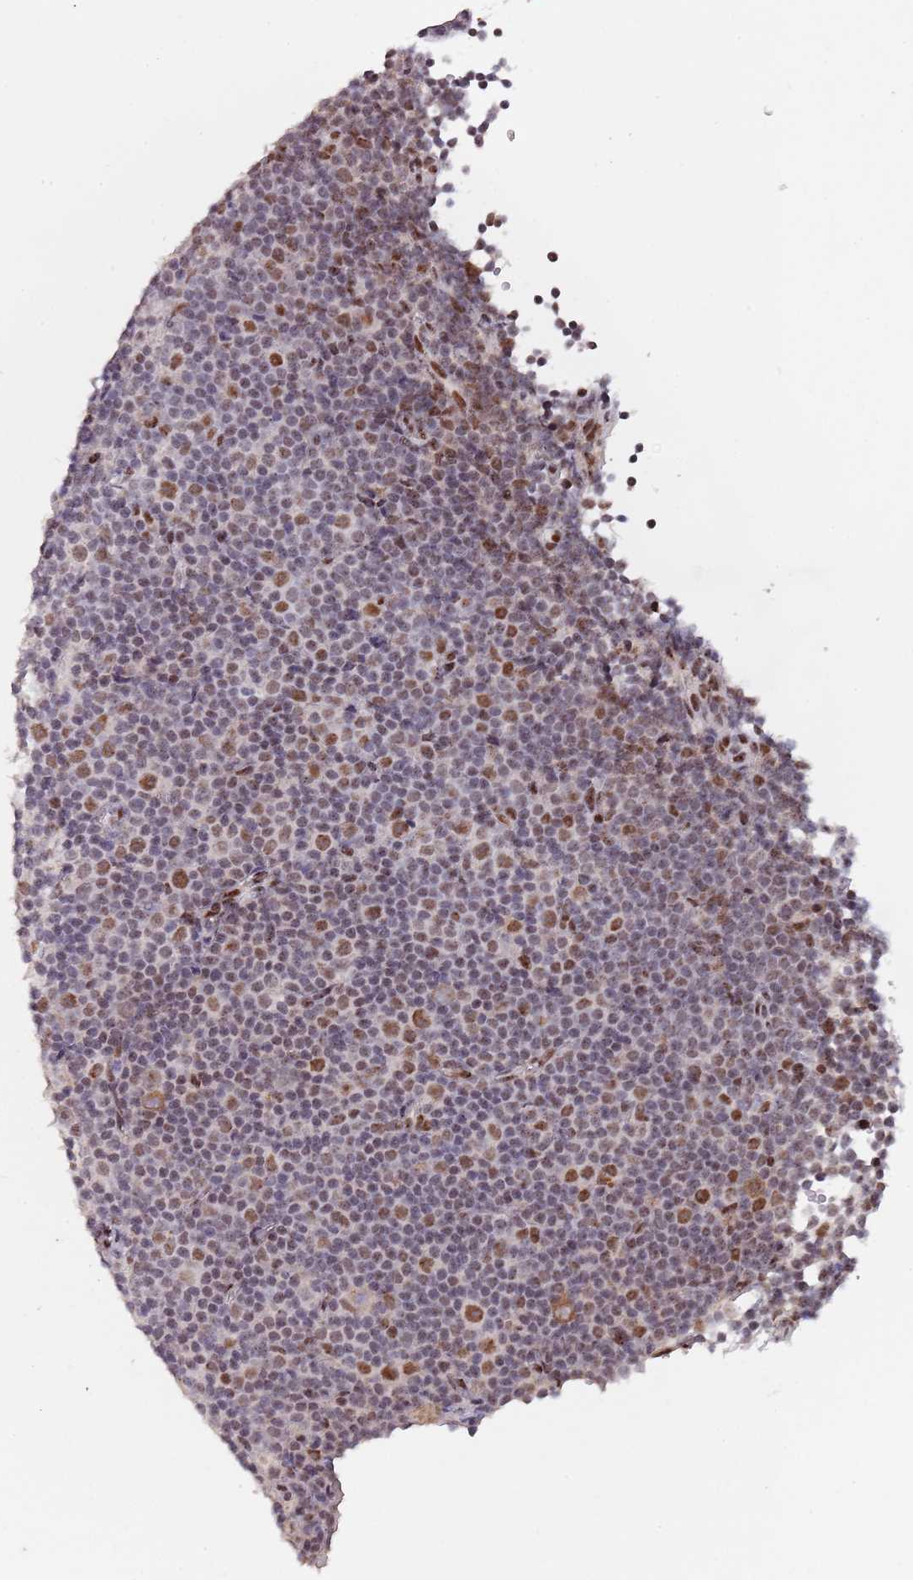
{"staining": {"intensity": "moderate", "quantity": "<25%", "location": "nuclear"}, "tissue": "lymphoma", "cell_type": "Tumor cells", "image_type": "cancer", "snomed": [{"axis": "morphology", "description": "Malignant lymphoma, non-Hodgkin's type, Low grade"}, {"axis": "topography", "description": "Lymph node"}], "caption": "Low-grade malignant lymphoma, non-Hodgkin's type stained with DAB IHC reveals low levels of moderate nuclear staining in about <25% of tumor cells.", "gene": "CIZ1", "patient": {"sex": "female", "age": 67}}